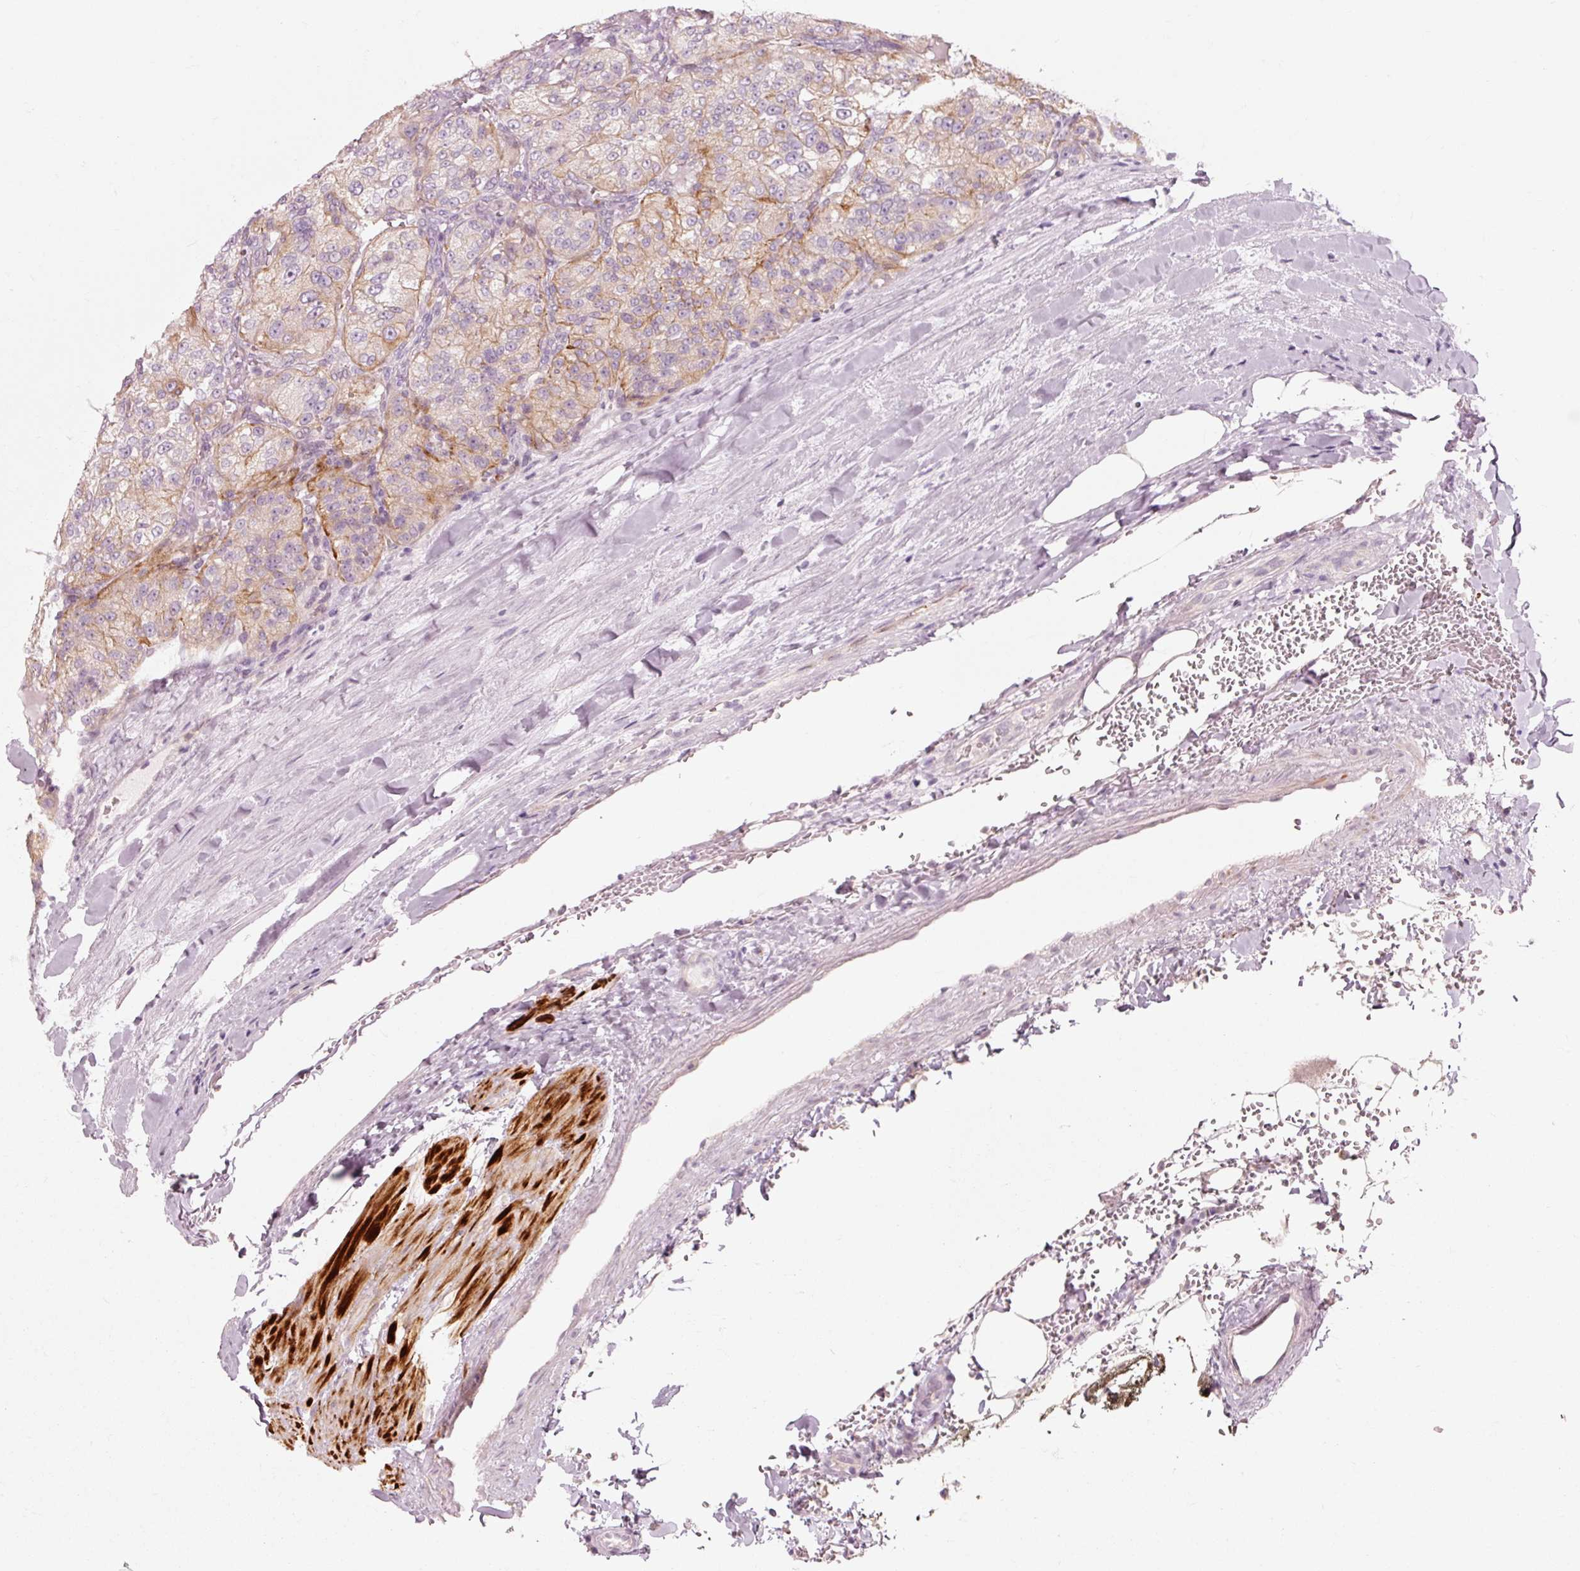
{"staining": {"intensity": "weak", "quantity": "25%-75%", "location": "cytoplasmic/membranous"}, "tissue": "renal cancer", "cell_type": "Tumor cells", "image_type": "cancer", "snomed": [{"axis": "morphology", "description": "Adenocarcinoma, NOS"}, {"axis": "topography", "description": "Kidney"}], "caption": "About 25%-75% of tumor cells in human renal cancer (adenocarcinoma) display weak cytoplasmic/membranous protein positivity as visualized by brown immunohistochemical staining.", "gene": "TRIM73", "patient": {"sex": "female", "age": 63}}